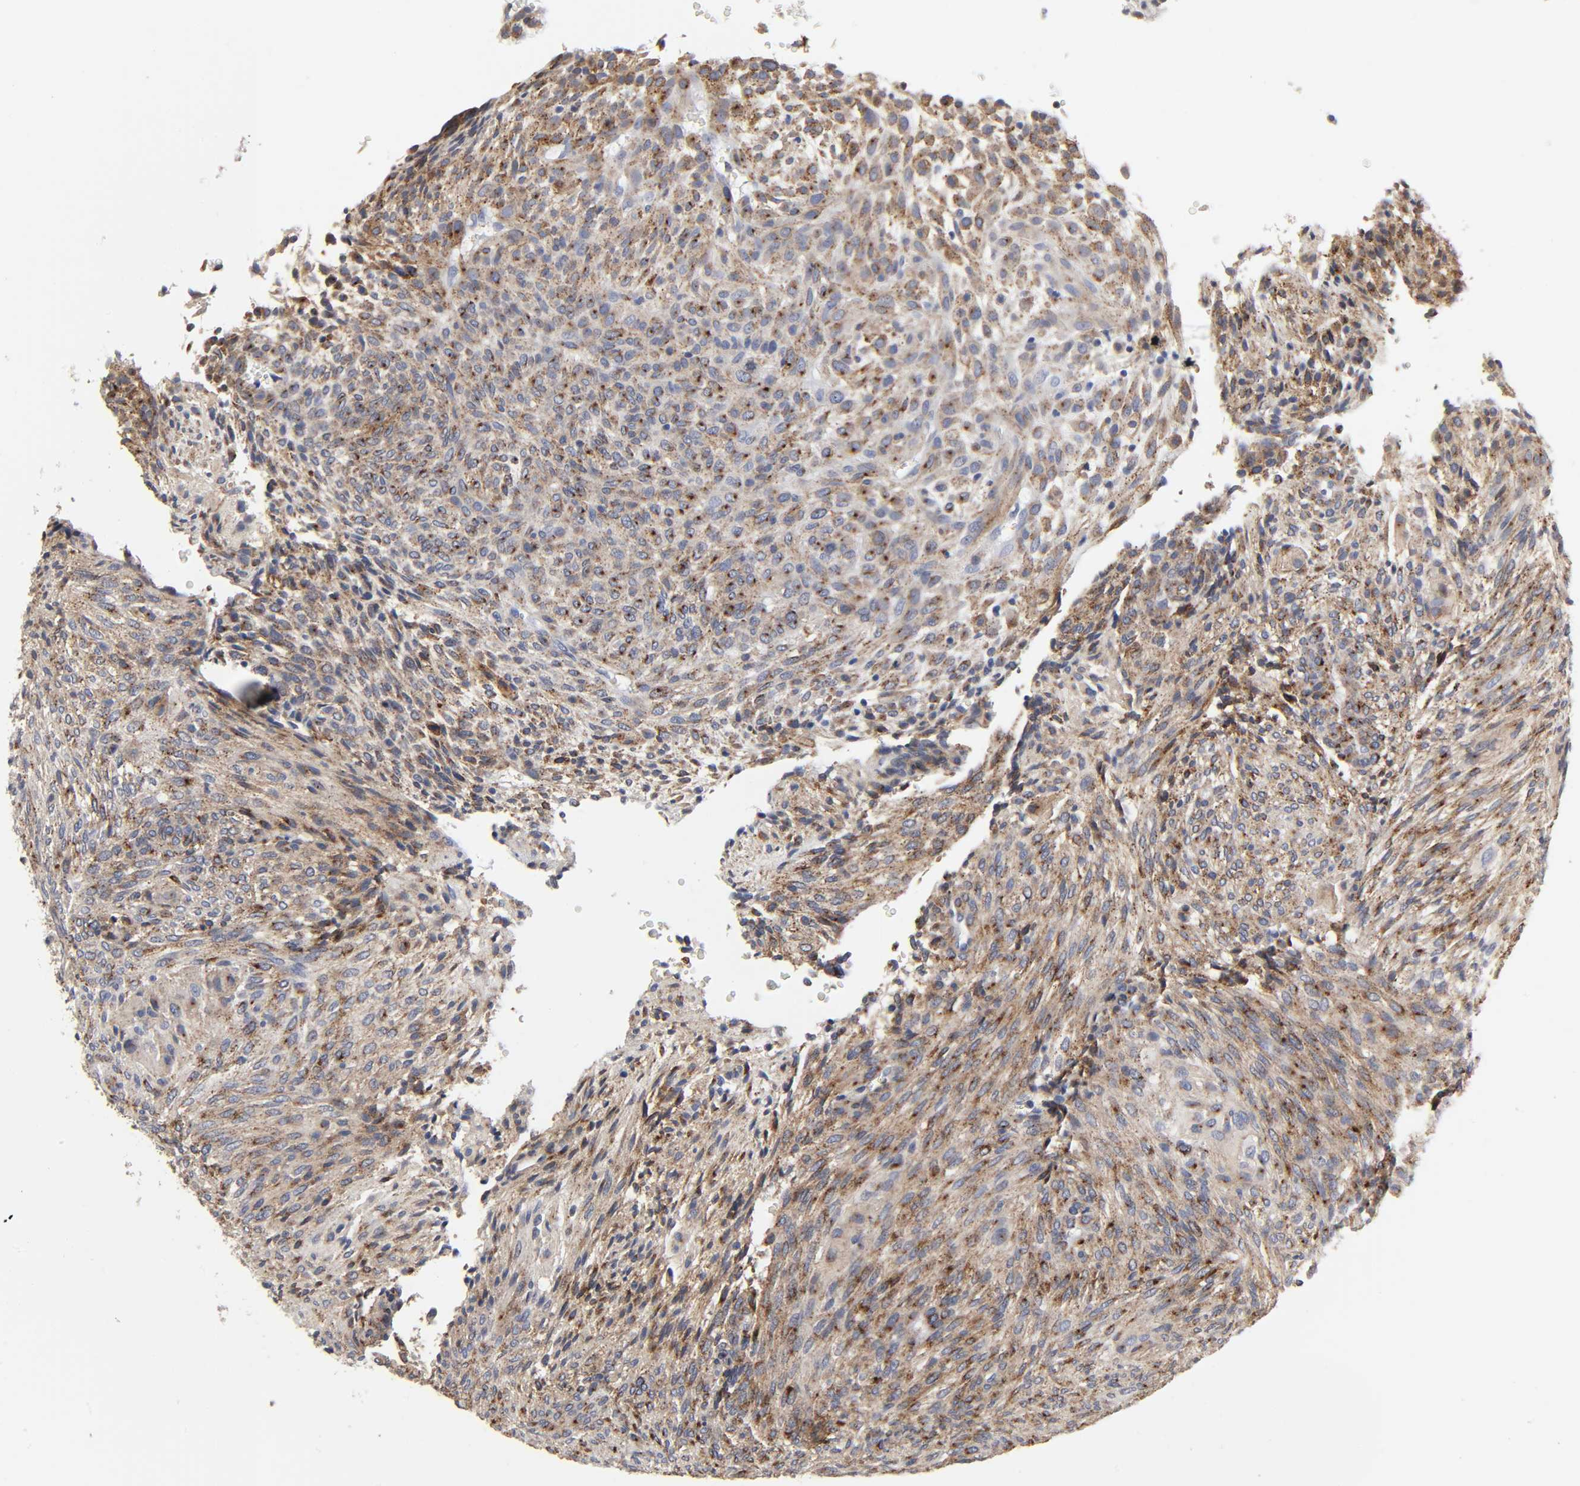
{"staining": {"intensity": "strong", "quantity": ">75%", "location": "cytoplasmic/membranous"}, "tissue": "glioma", "cell_type": "Tumor cells", "image_type": "cancer", "snomed": [{"axis": "morphology", "description": "Glioma, malignant, High grade"}, {"axis": "topography", "description": "Cerebral cortex"}], "caption": "IHC photomicrograph of high-grade glioma (malignant) stained for a protein (brown), which reveals high levels of strong cytoplasmic/membranous positivity in approximately >75% of tumor cells.", "gene": "LRP1", "patient": {"sex": "female", "age": 55}}